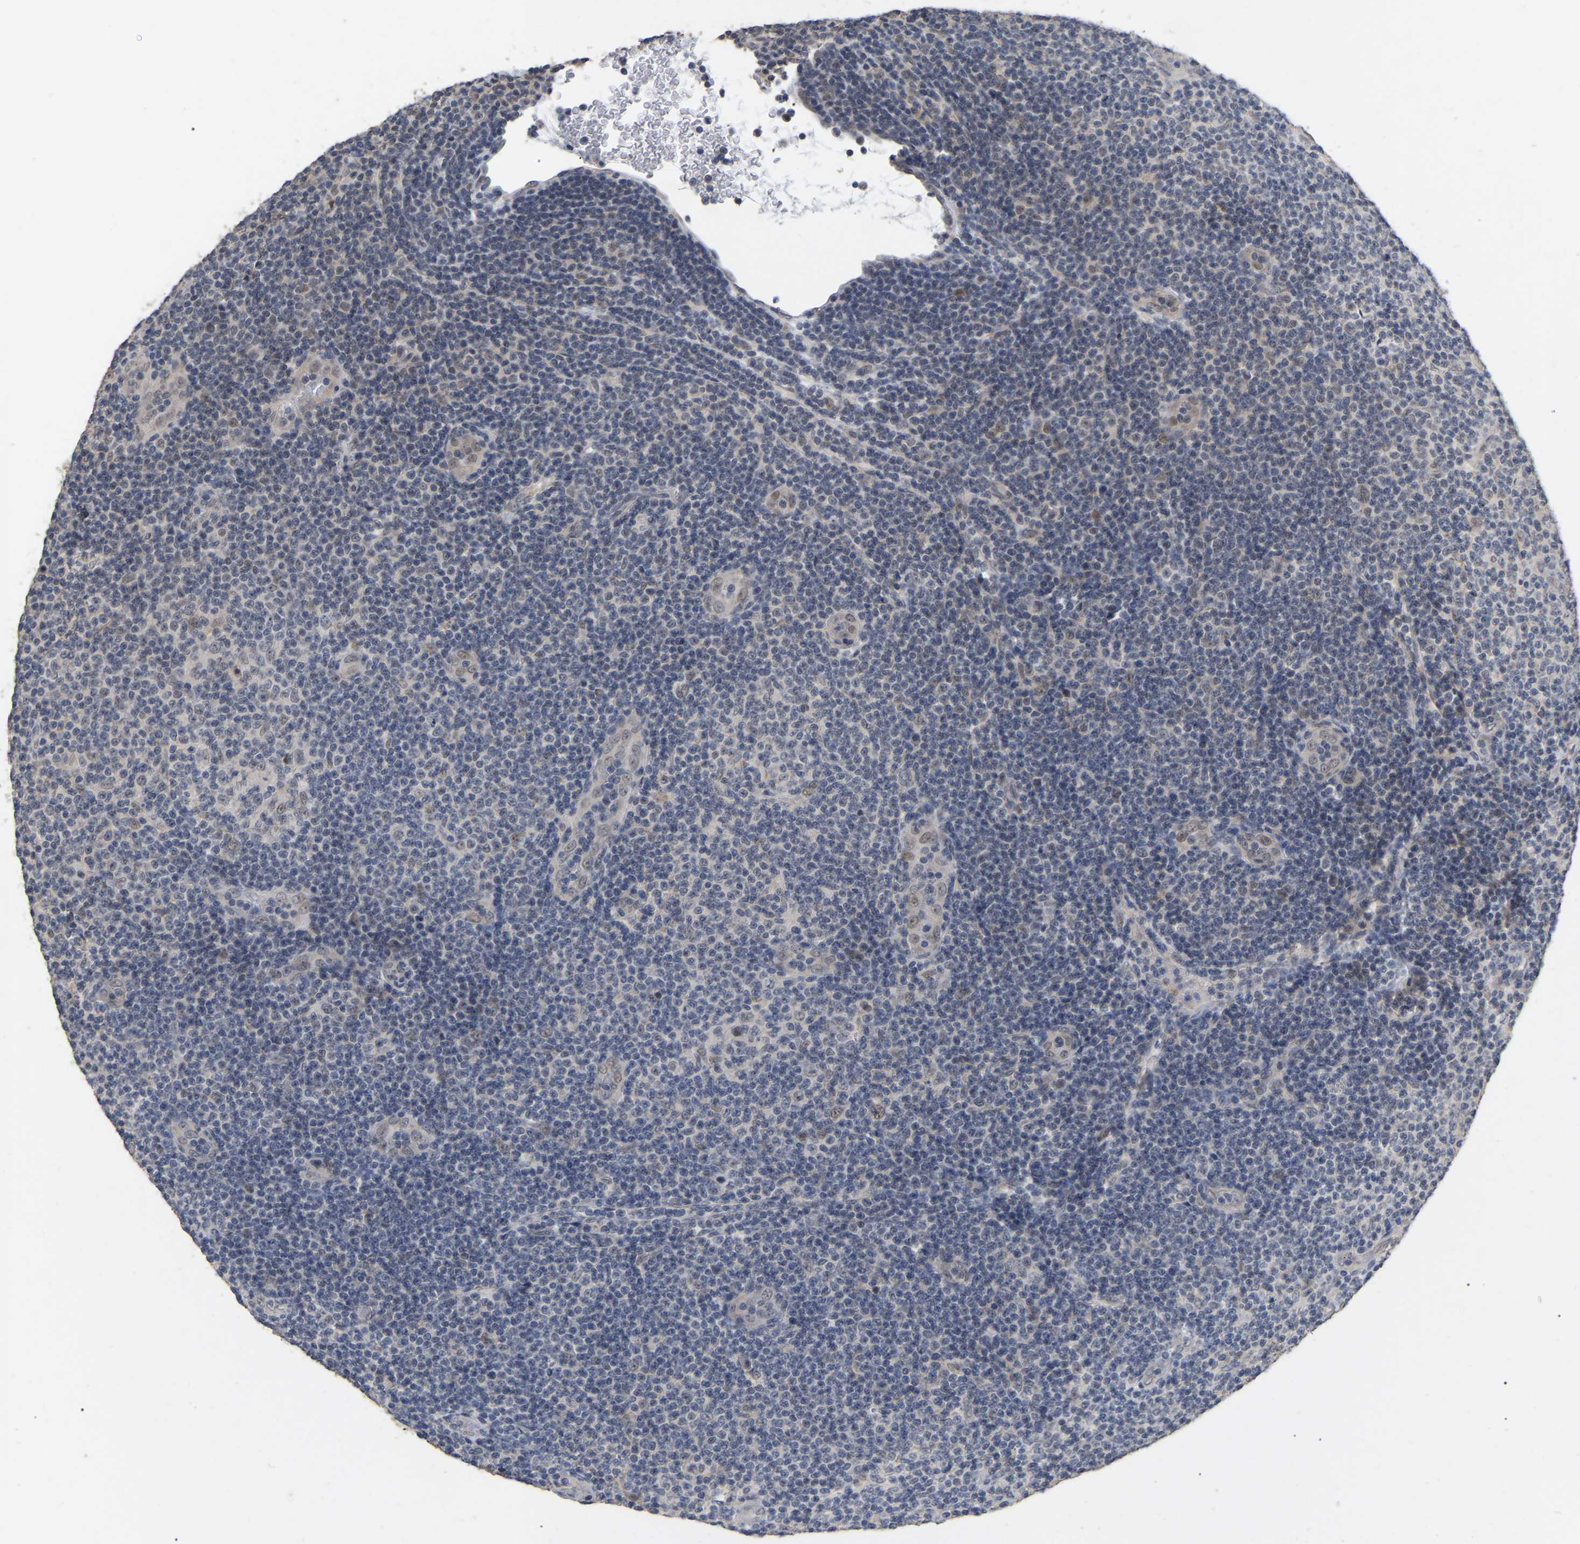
{"staining": {"intensity": "negative", "quantity": "none", "location": "none"}, "tissue": "lymphoma", "cell_type": "Tumor cells", "image_type": "cancer", "snomed": [{"axis": "morphology", "description": "Malignant lymphoma, non-Hodgkin's type, Low grade"}, {"axis": "topography", "description": "Lymph node"}], "caption": "An IHC image of low-grade malignant lymphoma, non-Hodgkin's type is shown. There is no staining in tumor cells of low-grade malignant lymphoma, non-Hodgkin's type.", "gene": "JAZF1", "patient": {"sex": "male", "age": 83}}